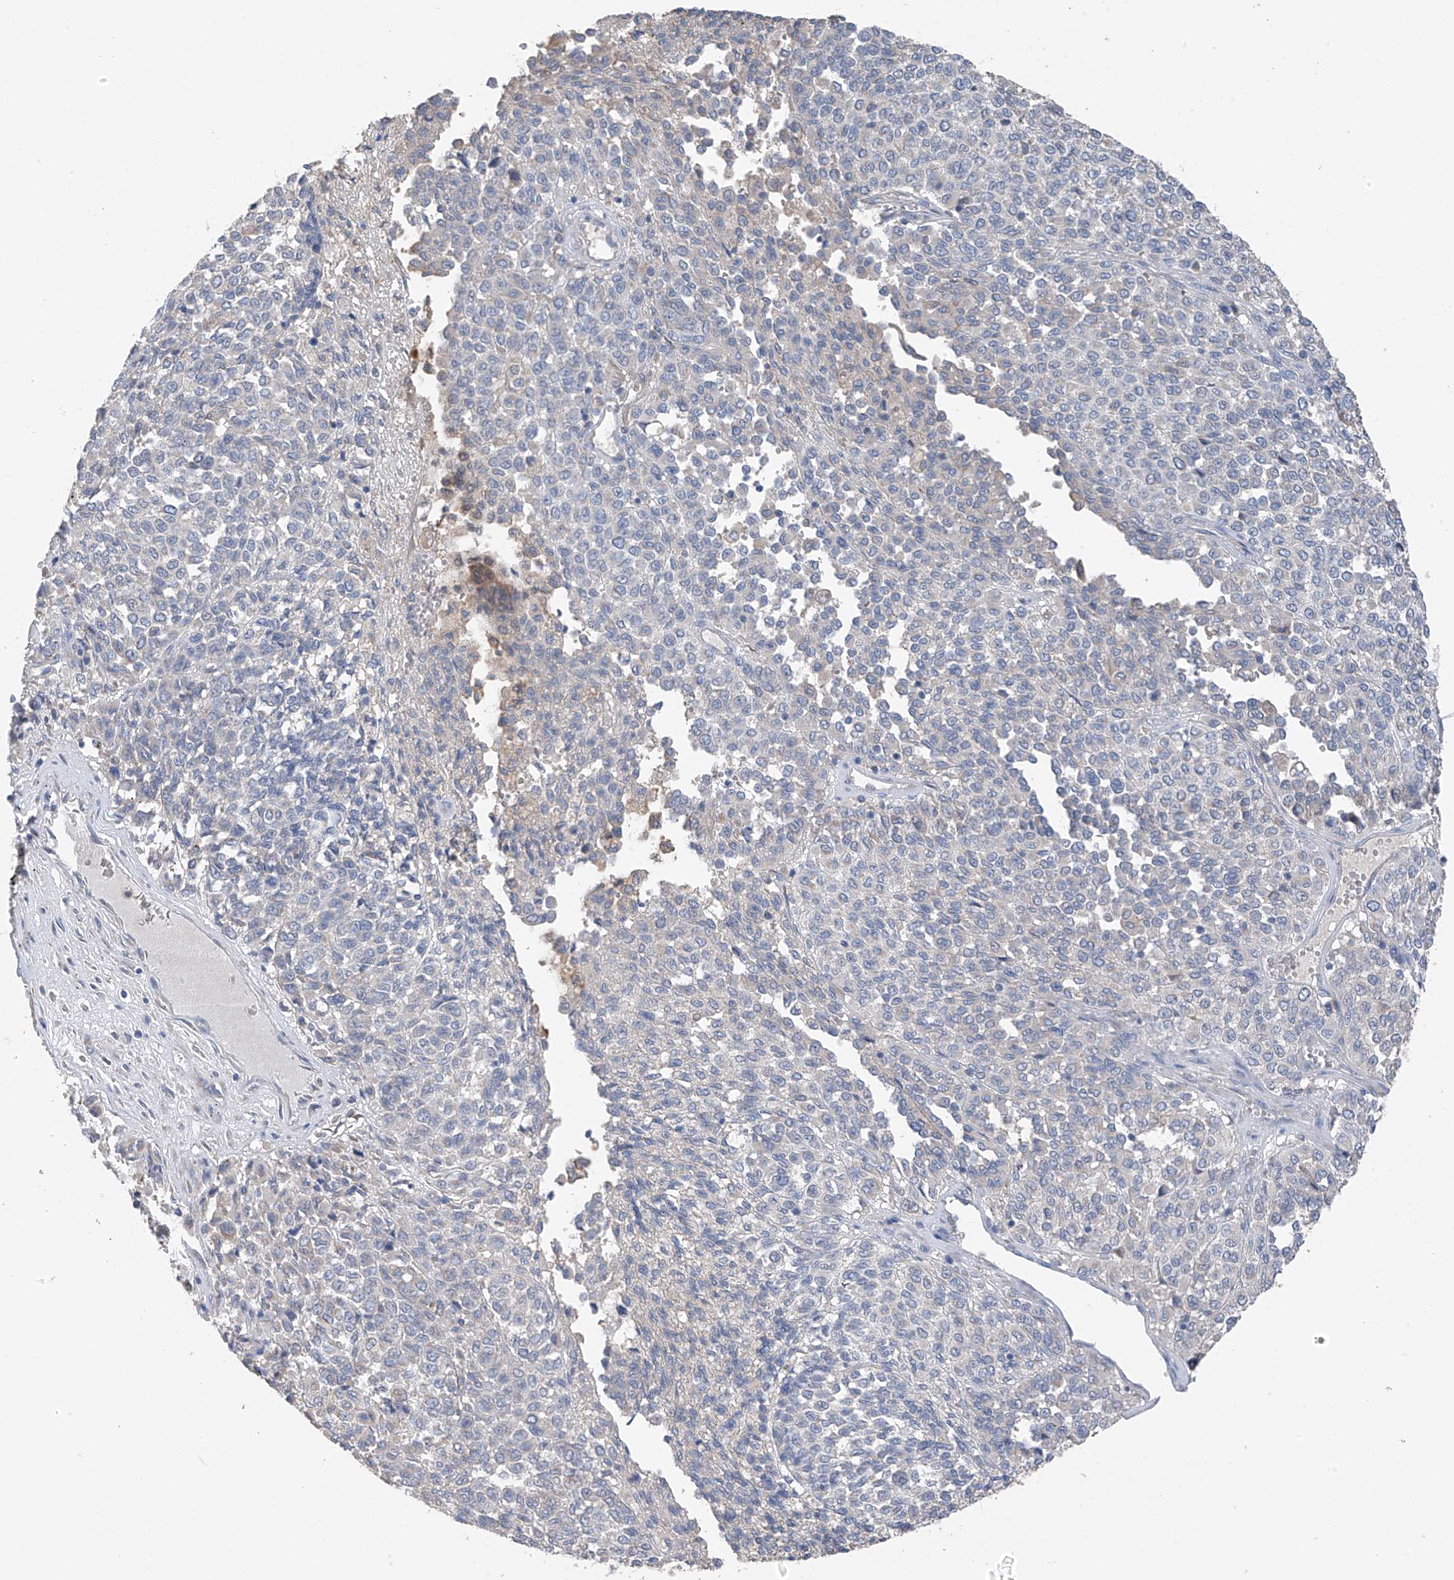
{"staining": {"intensity": "negative", "quantity": "none", "location": "none"}, "tissue": "melanoma", "cell_type": "Tumor cells", "image_type": "cancer", "snomed": [{"axis": "morphology", "description": "Malignant melanoma, Metastatic site"}, {"axis": "topography", "description": "Pancreas"}], "caption": "An immunohistochemistry (IHC) histopathology image of malignant melanoma (metastatic site) is shown. There is no staining in tumor cells of malignant melanoma (metastatic site).", "gene": "GALNTL6", "patient": {"sex": "female", "age": 30}}